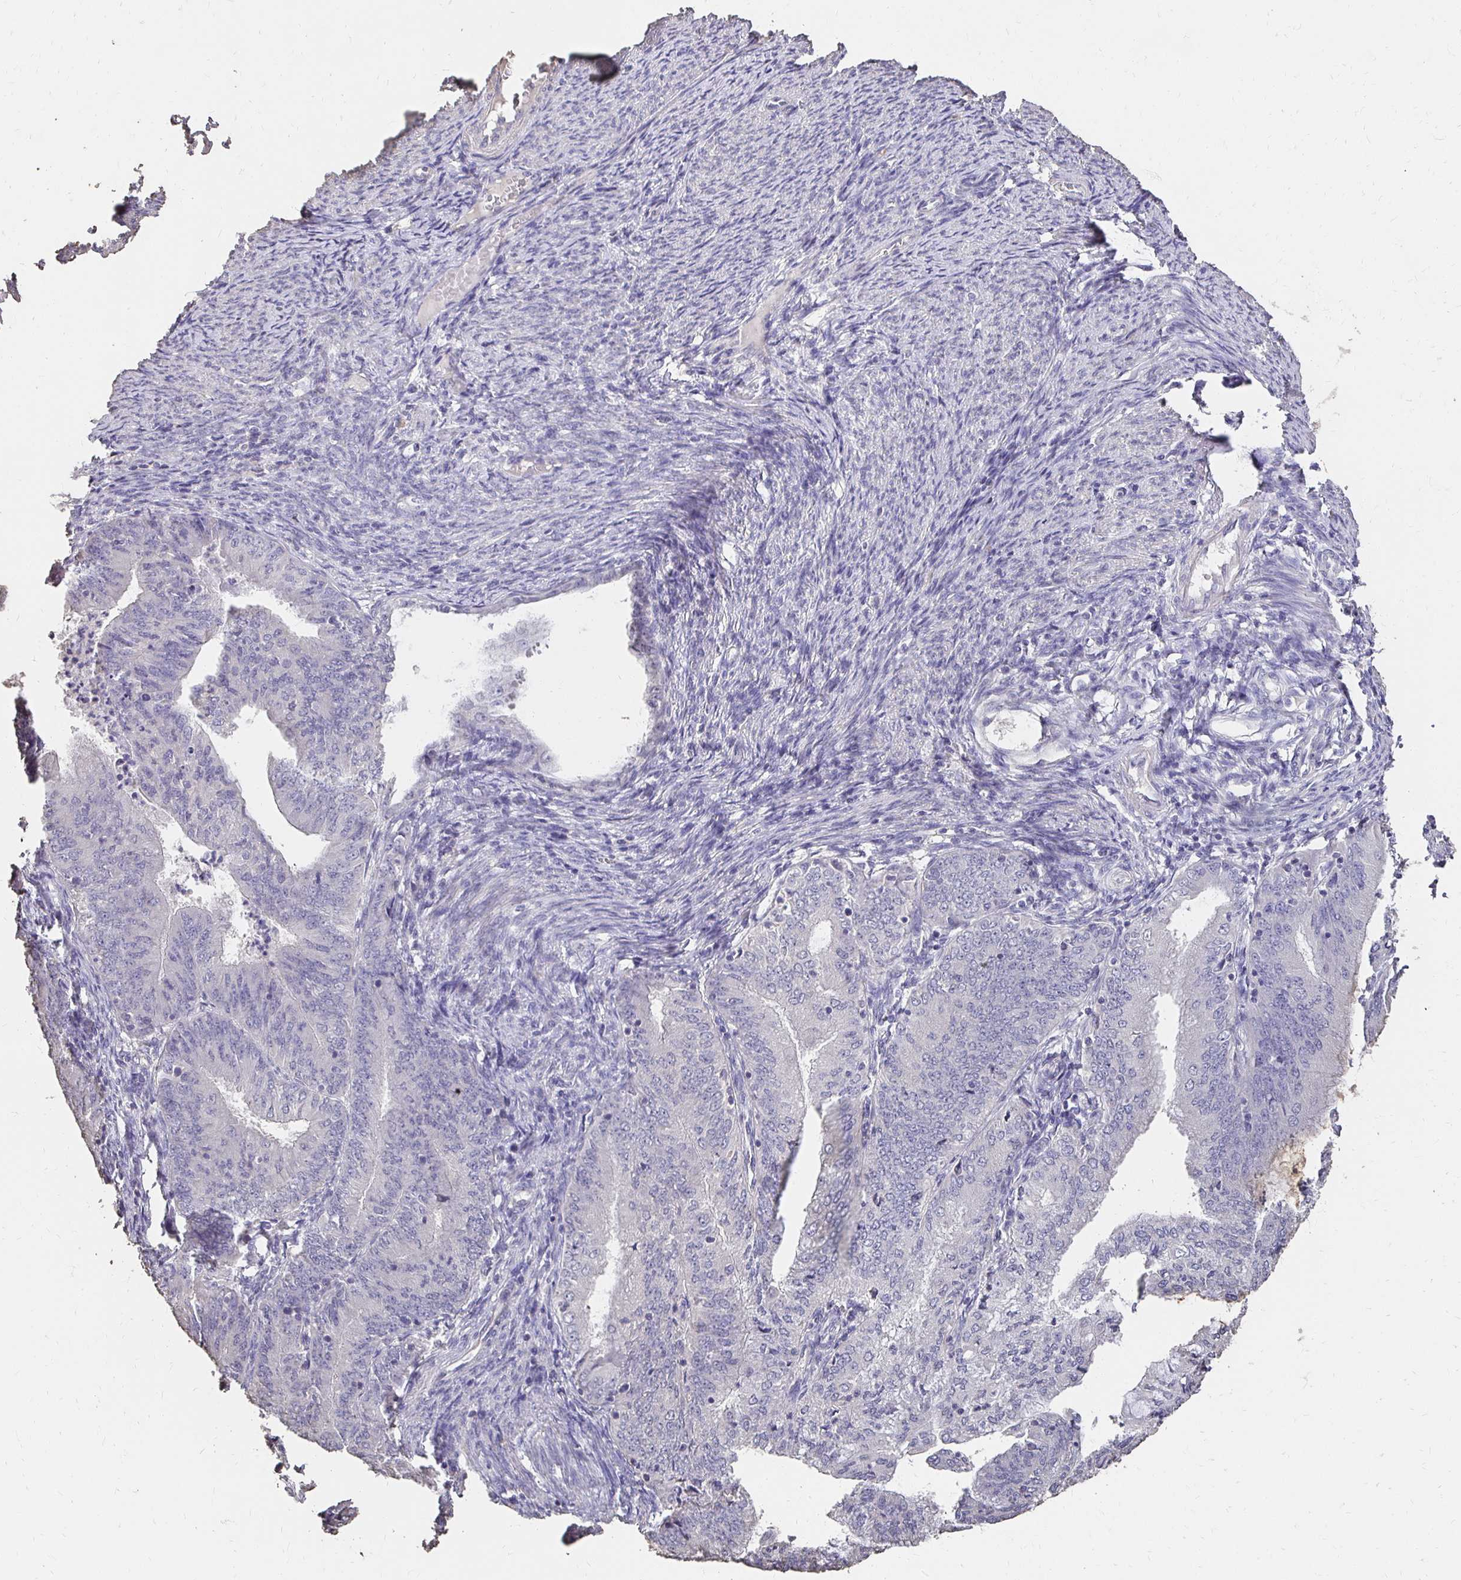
{"staining": {"intensity": "negative", "quantity": "none", "location": "none"}, "tissue": "endometrial cancer", "cell_type": "Tumor cells", "image_type": "cancer", "snomed": [{"axis": "morphology", "description": "Adenocarcinoma, NOS"}, {"axis": "topography", "description": "Endometrium"}], "caption": "An image of human adenocarcinoma (endometrial) is negative for staining in tumor cells. The staining was performed using DAB to visualize the protein expression in brown, while the nuclei were stained in blue with hematoxylin (Magnification: 20x).", "gene": "UGT1A6", "patient": {"sex": "female", "age": 57}}